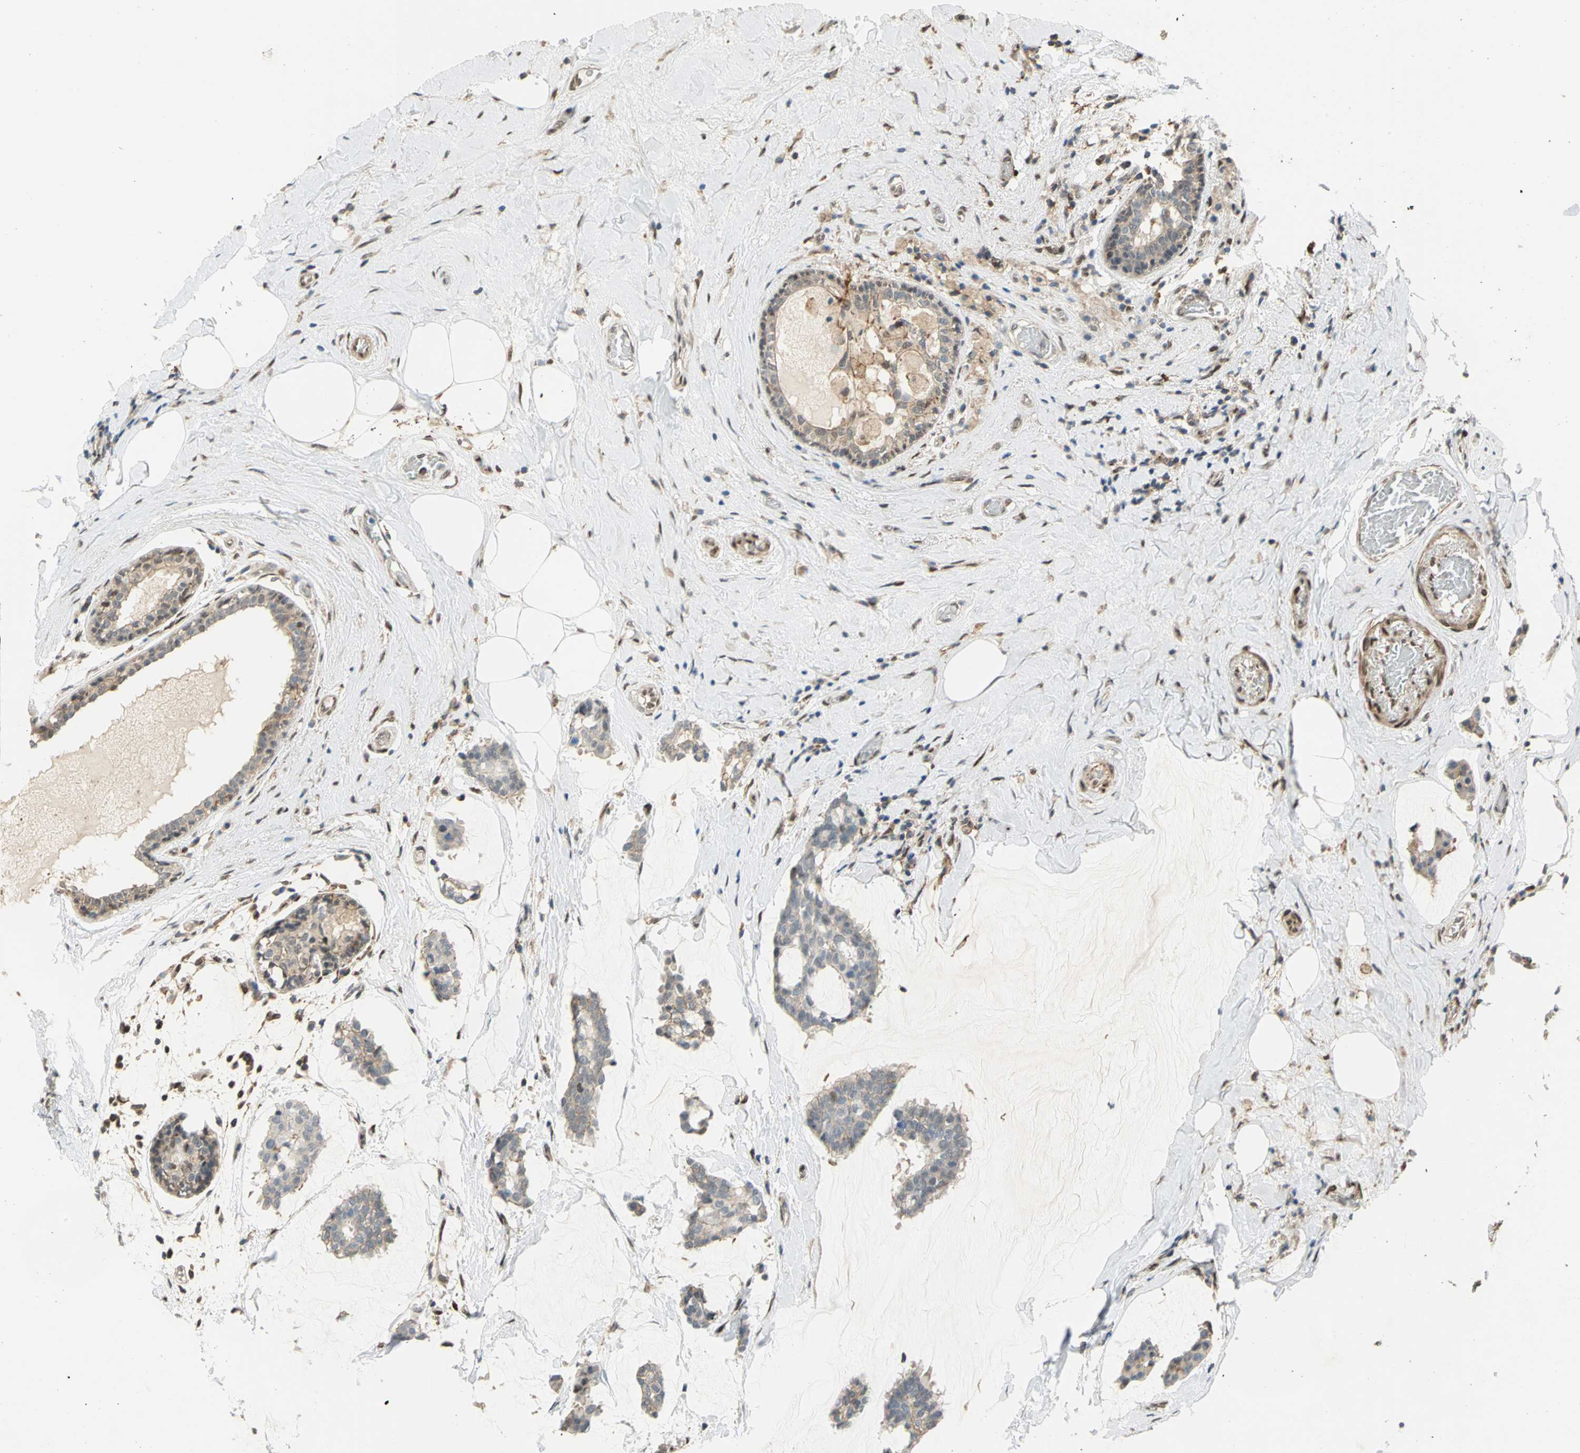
{"staining": {"intensity": "weak", "quantity": ">75%", "location": "cytoplasmic/membranous,nuclear"}, "tissue": "breast cancer", "cell_type": "Tumor cells", "image_type": "cancer", "snomed": [{"axis": "morphology", "description": "Duct carcinoma"}, {"axis": "topography", "description": "Breast"}], "caption": "There is low levels of weak cytoplasmic/membranous and nuclear positivity in tumor cells of breast cancer (infiltrating ductal carcinoma), as demonstrated by immunohistochemical staining (brown color).", "gene": "RBFOX2", "patient": {"sex": "female", "age": 93}}